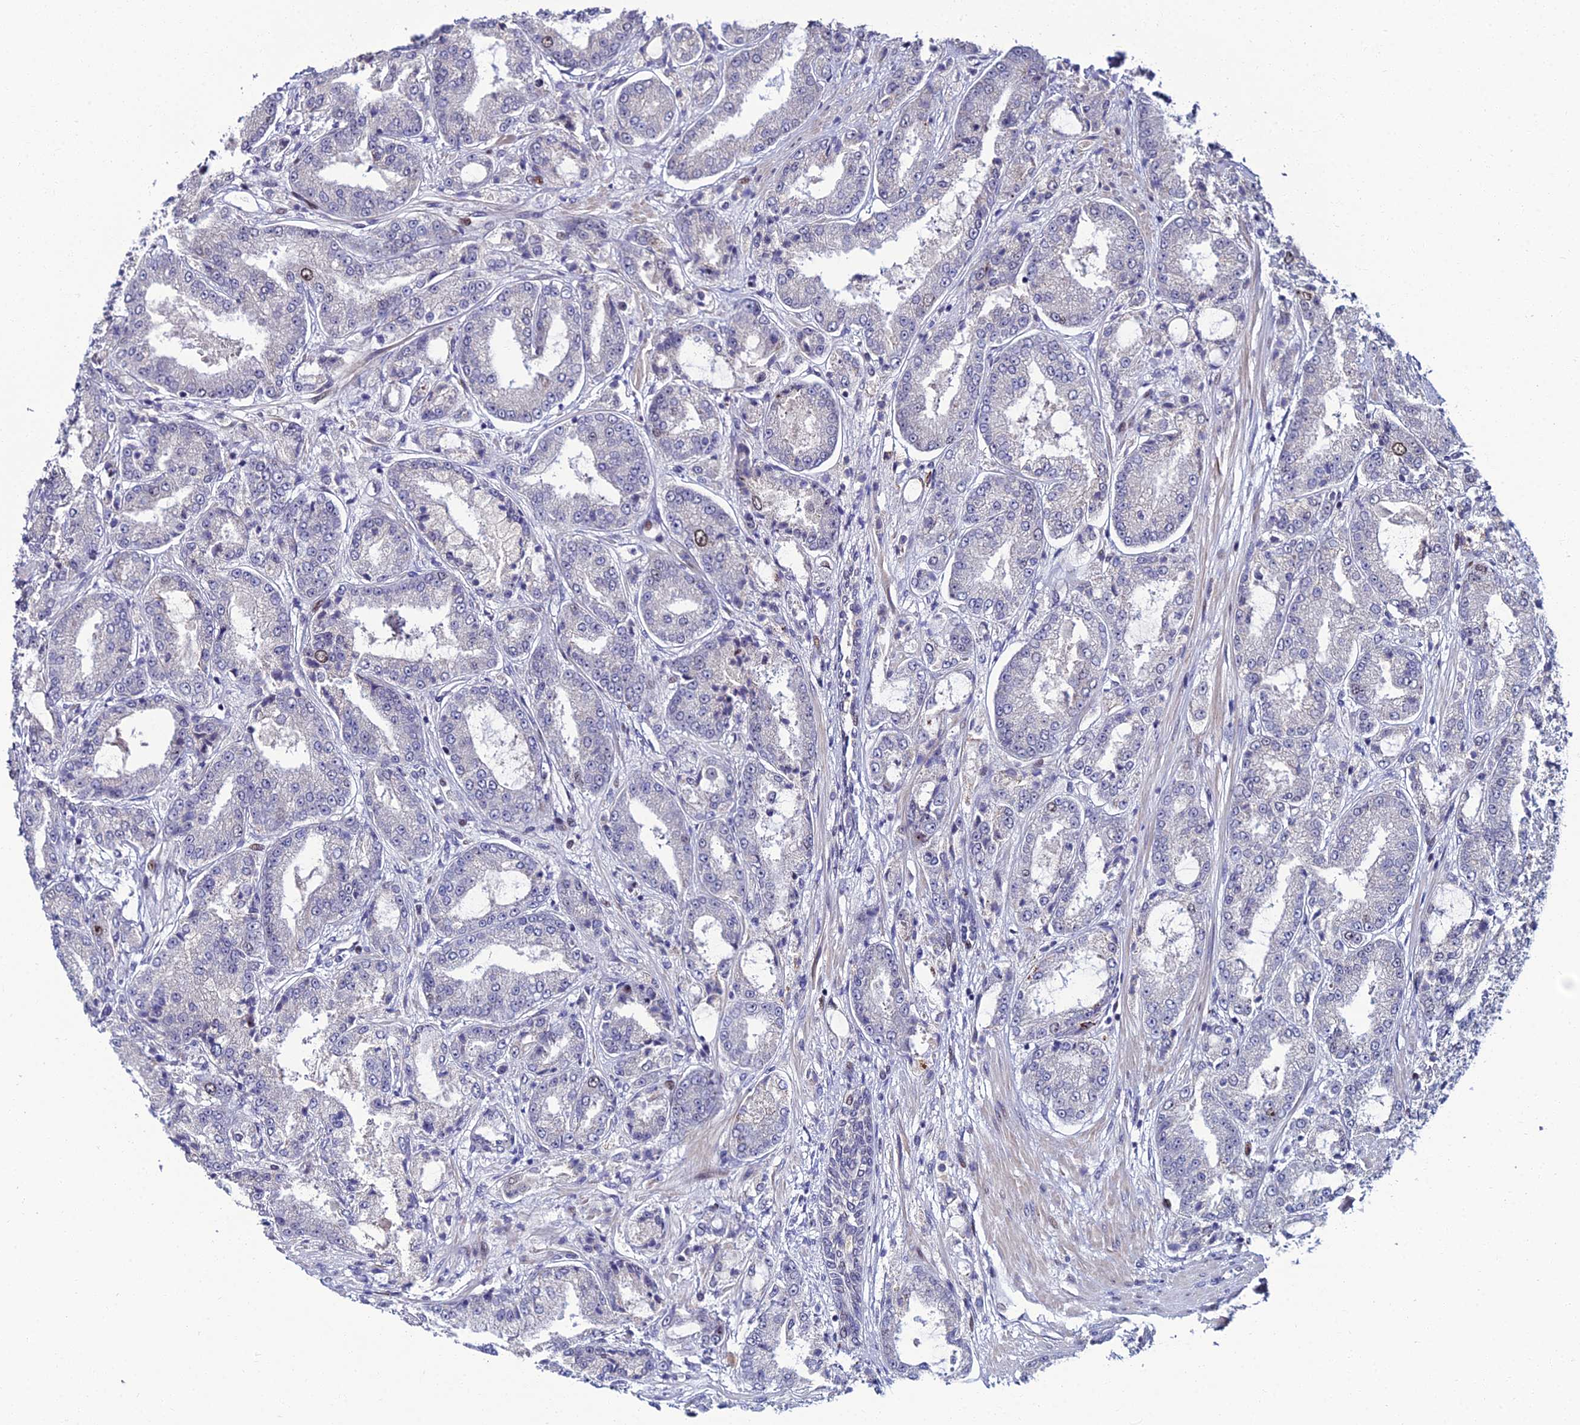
{"staining": {"intensity": "negative", "quantity": "none", "location": "none"}, "tissue": "prostate cancer", "cell_type": "Tumor cells", "image_type": "cancer", "snomed": [{"axis": "morphology", "description": "Adenocarcinoma, High grade"}, {"axis": "topography", "description": "Prostate"}], "caption": "Prostate high-grade adenocarcinoma was stained to show a protein in brown. There is no significant expression in tumor cells.", "gene": "TAF9B", "patient": {"sex": "male", "age": 71}}